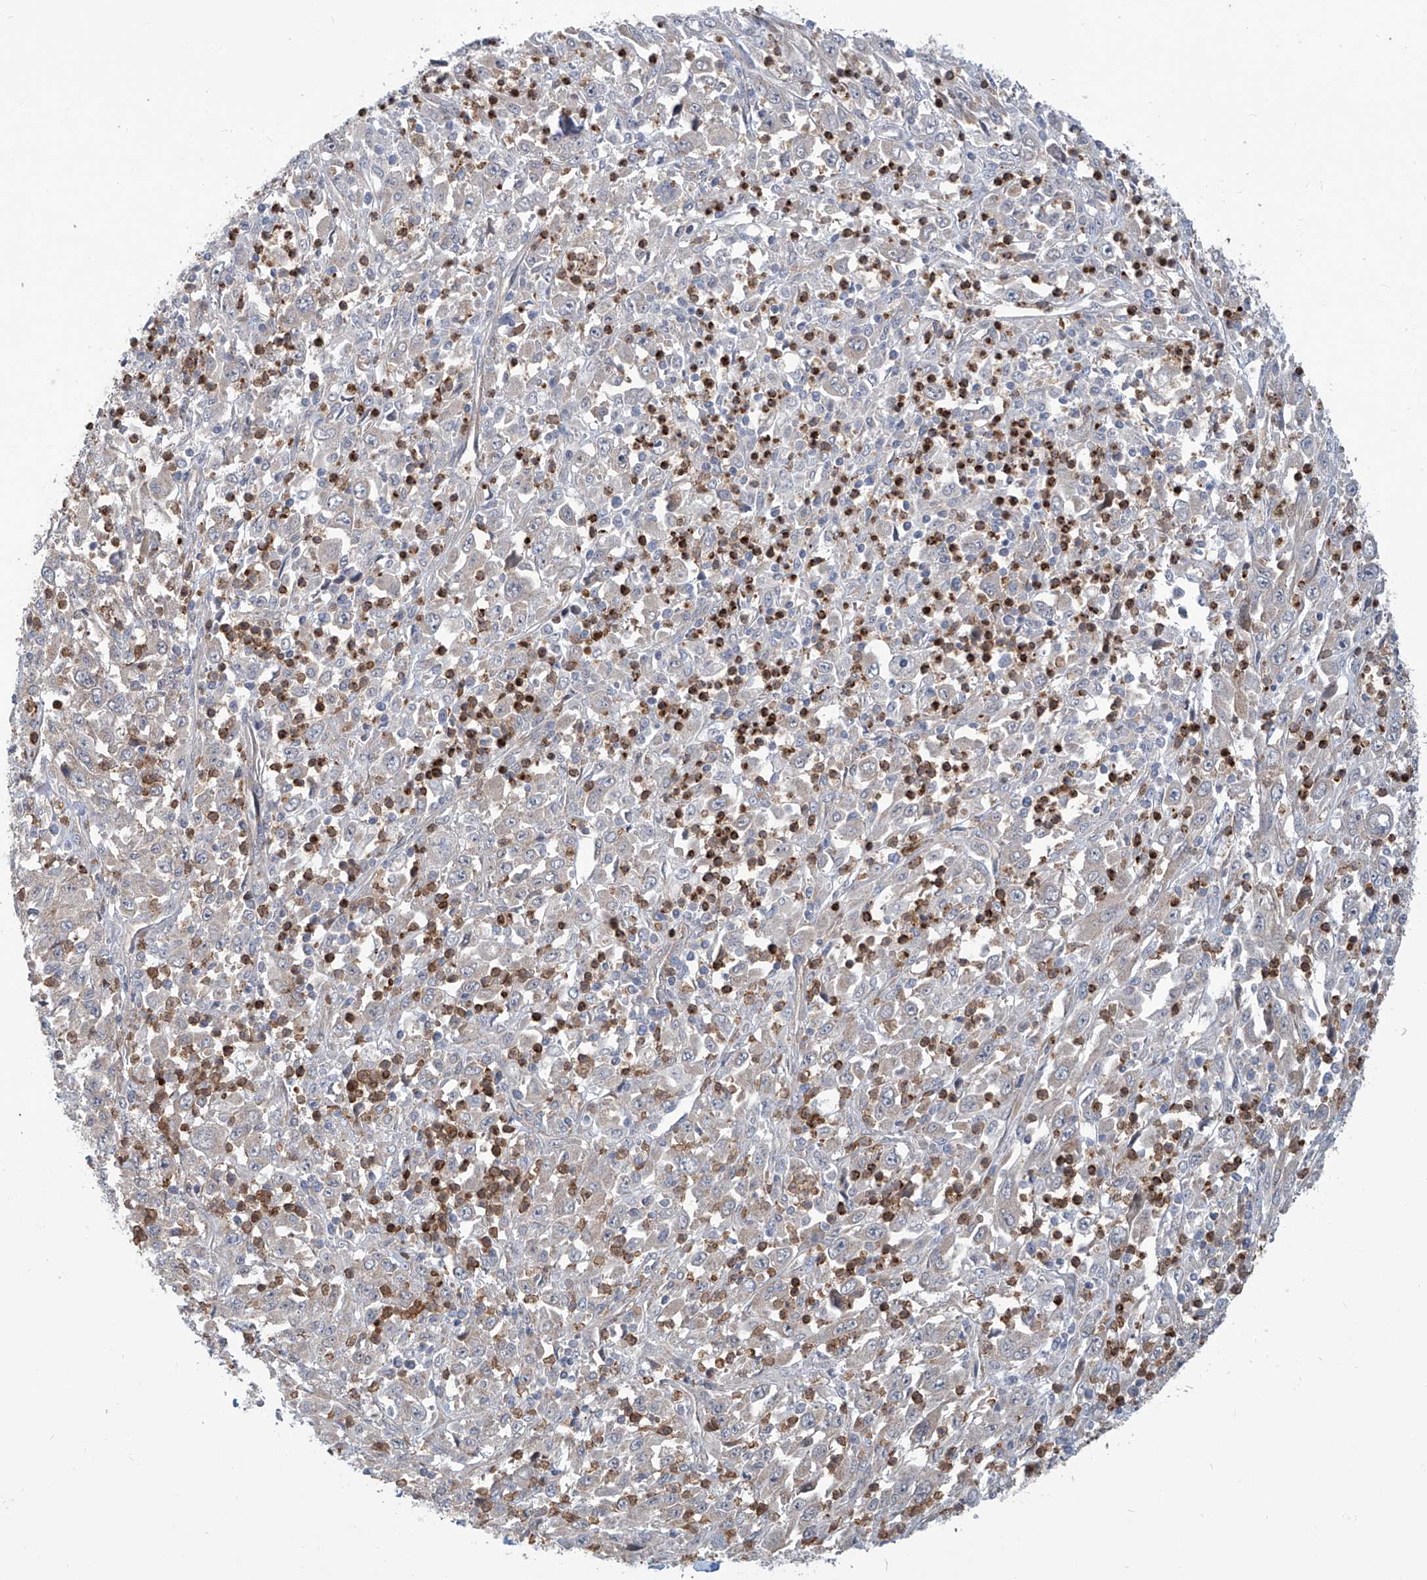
{"staining": {"intensity": "negative", "quantity": "none", "location": "none"}, "tissue": "melanoma", "cell_type": "Tumor cells", "image_type": "cancer", "snomed": [{"axis": "morphology", "description": "Malignant melanoma, Metastatic site"}, {"axis": "topography", "description": "Skin"}], "caption": "Immunohistochemistry image of melanoma stained for a protein (brown), which displays no positivity in tumor cells.", "gene": "EIF2D", "patient": {"sex": "female", "age": 56}}